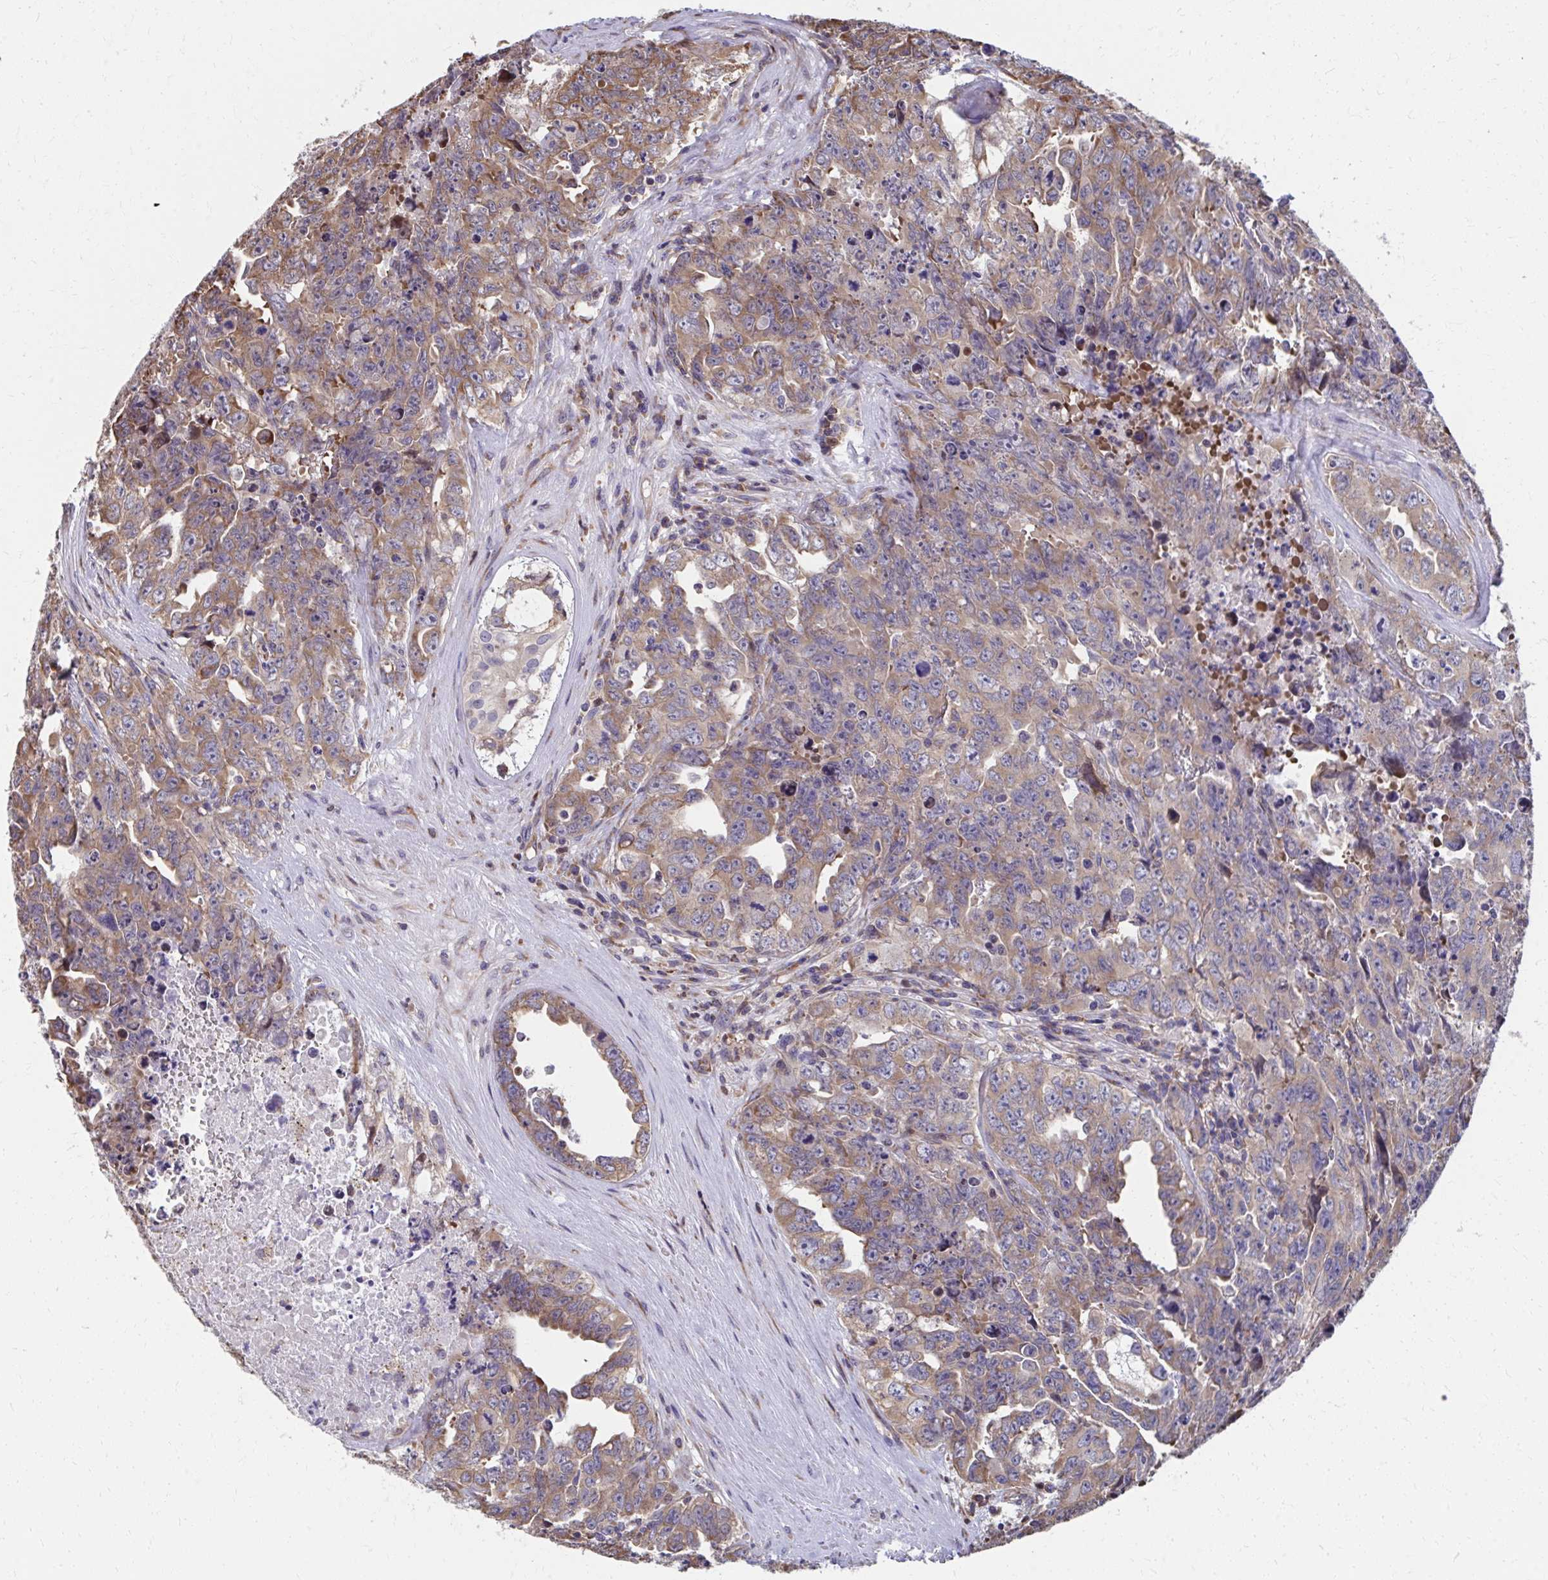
{"staining": {"intensity": "moderate", "quantity": ">75%", "location": "cytoplasmic/membranous"}, "tissue": "testis cancer", "cell_type": "Tumor cells", "image_type": "cancer", "snomed": [{"axis": "morphology", "description": "Carcinoma, Embryonal, NOS"}, {"axis": "topography", "description": "Testis"}], "caption": "Testis cancer stained with a brown dye displays moderate cytoplasmic/membranous positive positivity in about >75% of tumor cells.", "gene": "ZNF778", "patient": {"sex": "male", "age": 24}}